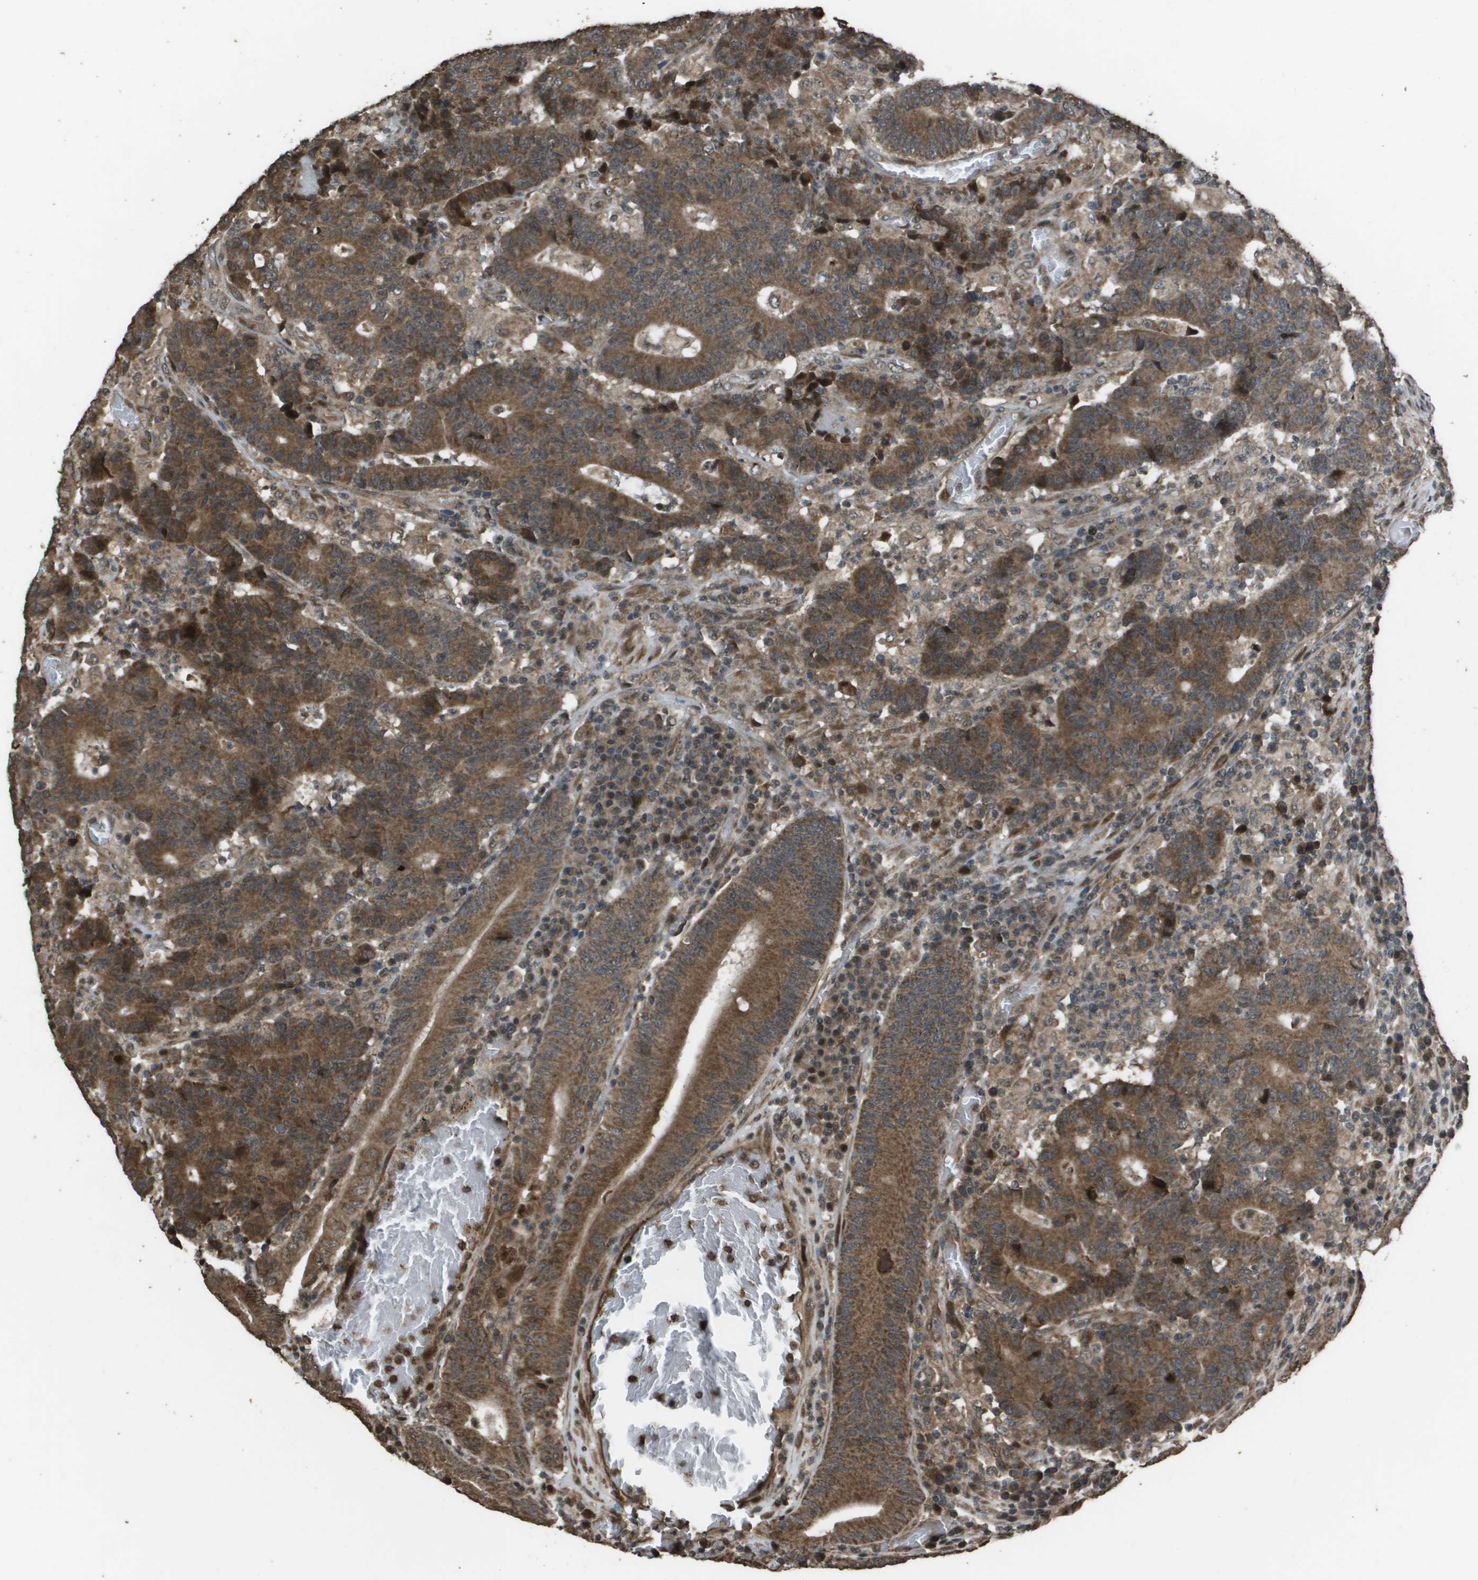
{"staining": {"intensity": "moderate", "quantity": ">75%", "location": "cytoplasmic/membranous"}, "tissue": "colorectal cancer", "cell_type": "Tumor cells", "image_type": "cancer", "snomed": [{"axis": "morphology", "description": "Normal tissue, NOS"}, {"axis": "morphology", "description": "Adenocarcinoma, NOS"}, {"axis": "topography", "description": "Colon"}], "caption": "Colorectal adenocarcinoma tissue exhibits moderate cytoplasmic/membranous staining in about >75% of tumor cells, visualized by immunohistochemistry. The protein of interest is stained brown, and the nuclei are stained in blue (DAB IHC with brightfield microscopy, high magnification).", "gene": "FIG4", "patient": {"sex": "female", "age": 75}}